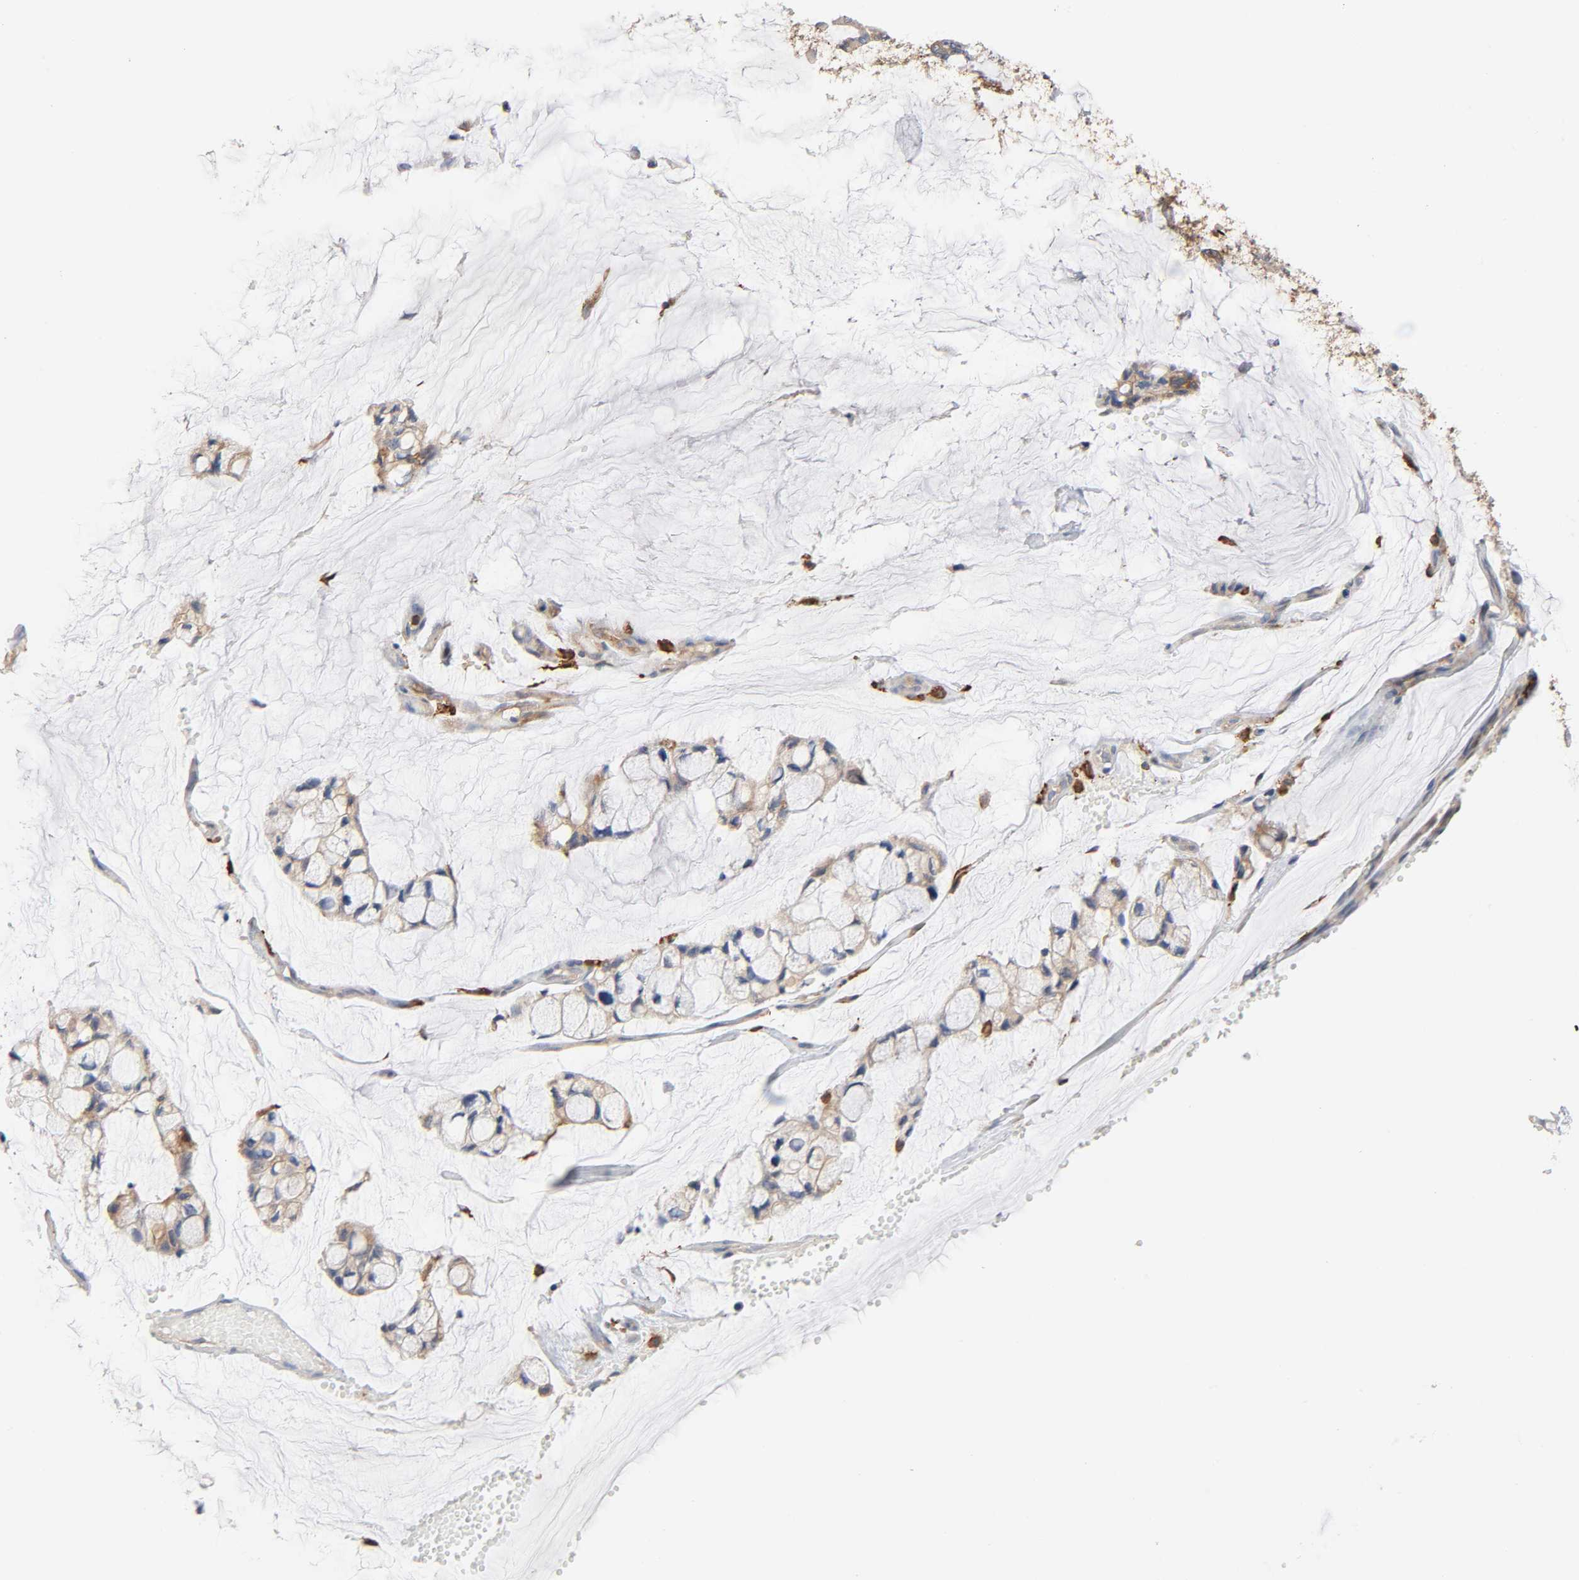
{"staining": {"intensity": "moderate", "quantity": ">75%", "location": "cytoplasmic/membranous"}, "tissue": "ovarian cancer", "cell_type": "Tumor cells", "image_type": "cancer", "snomed": [{"axis": "morphology", "description": "Cystadenocarcinoma, mucinous, NOS"}, {"axis": "topography", "description": "Ovary"}], "caption": "A brown stain labels moderate cytoplasmic/membranous staining of a protein in ovarian cancer (mucinous cystadenocarcinoma) tumor cells.", "gene": "BIN1", "patient": {"sex": "female", "age": 39}}